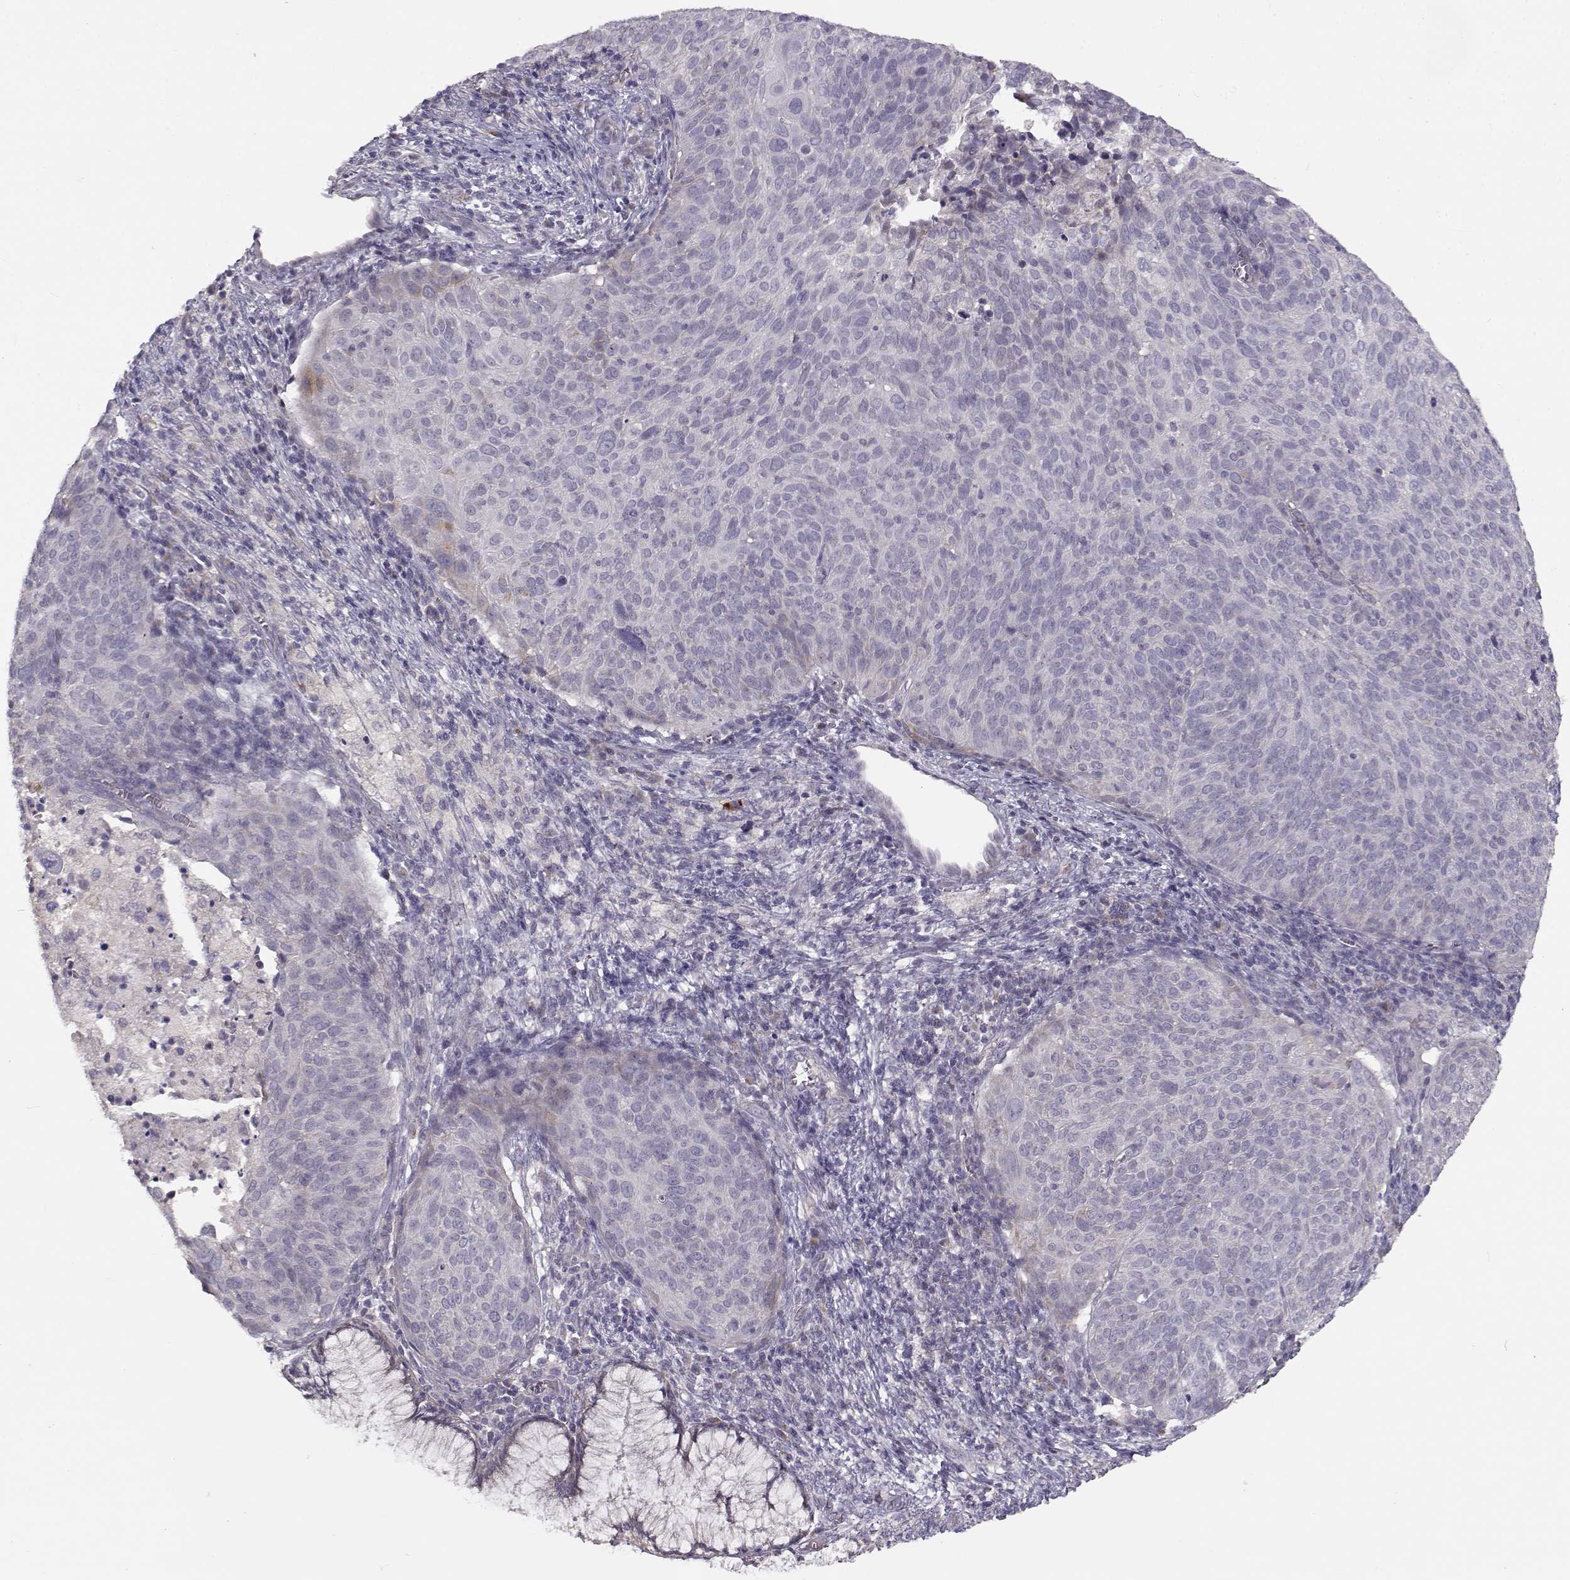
{"staining": {"intensity": "negative", "quantity": "none", "location": "none"}, "tissue": "cervical cancer", "cell_type": "Tumor cells", "image_type": "cancer", "snomed": [{"axis": "morphology", "description": "Squamous cell carcinoma, NOS"}, {"axis": "topography", "description": "Cervix"}], "caption": "An immunohistochemistry micrograph of cervical cancer is shown. There is no staining in tumor cells of cervical cancer.", "gene": "TMEM145", "patient": {"sex": "female", "age": 39}}